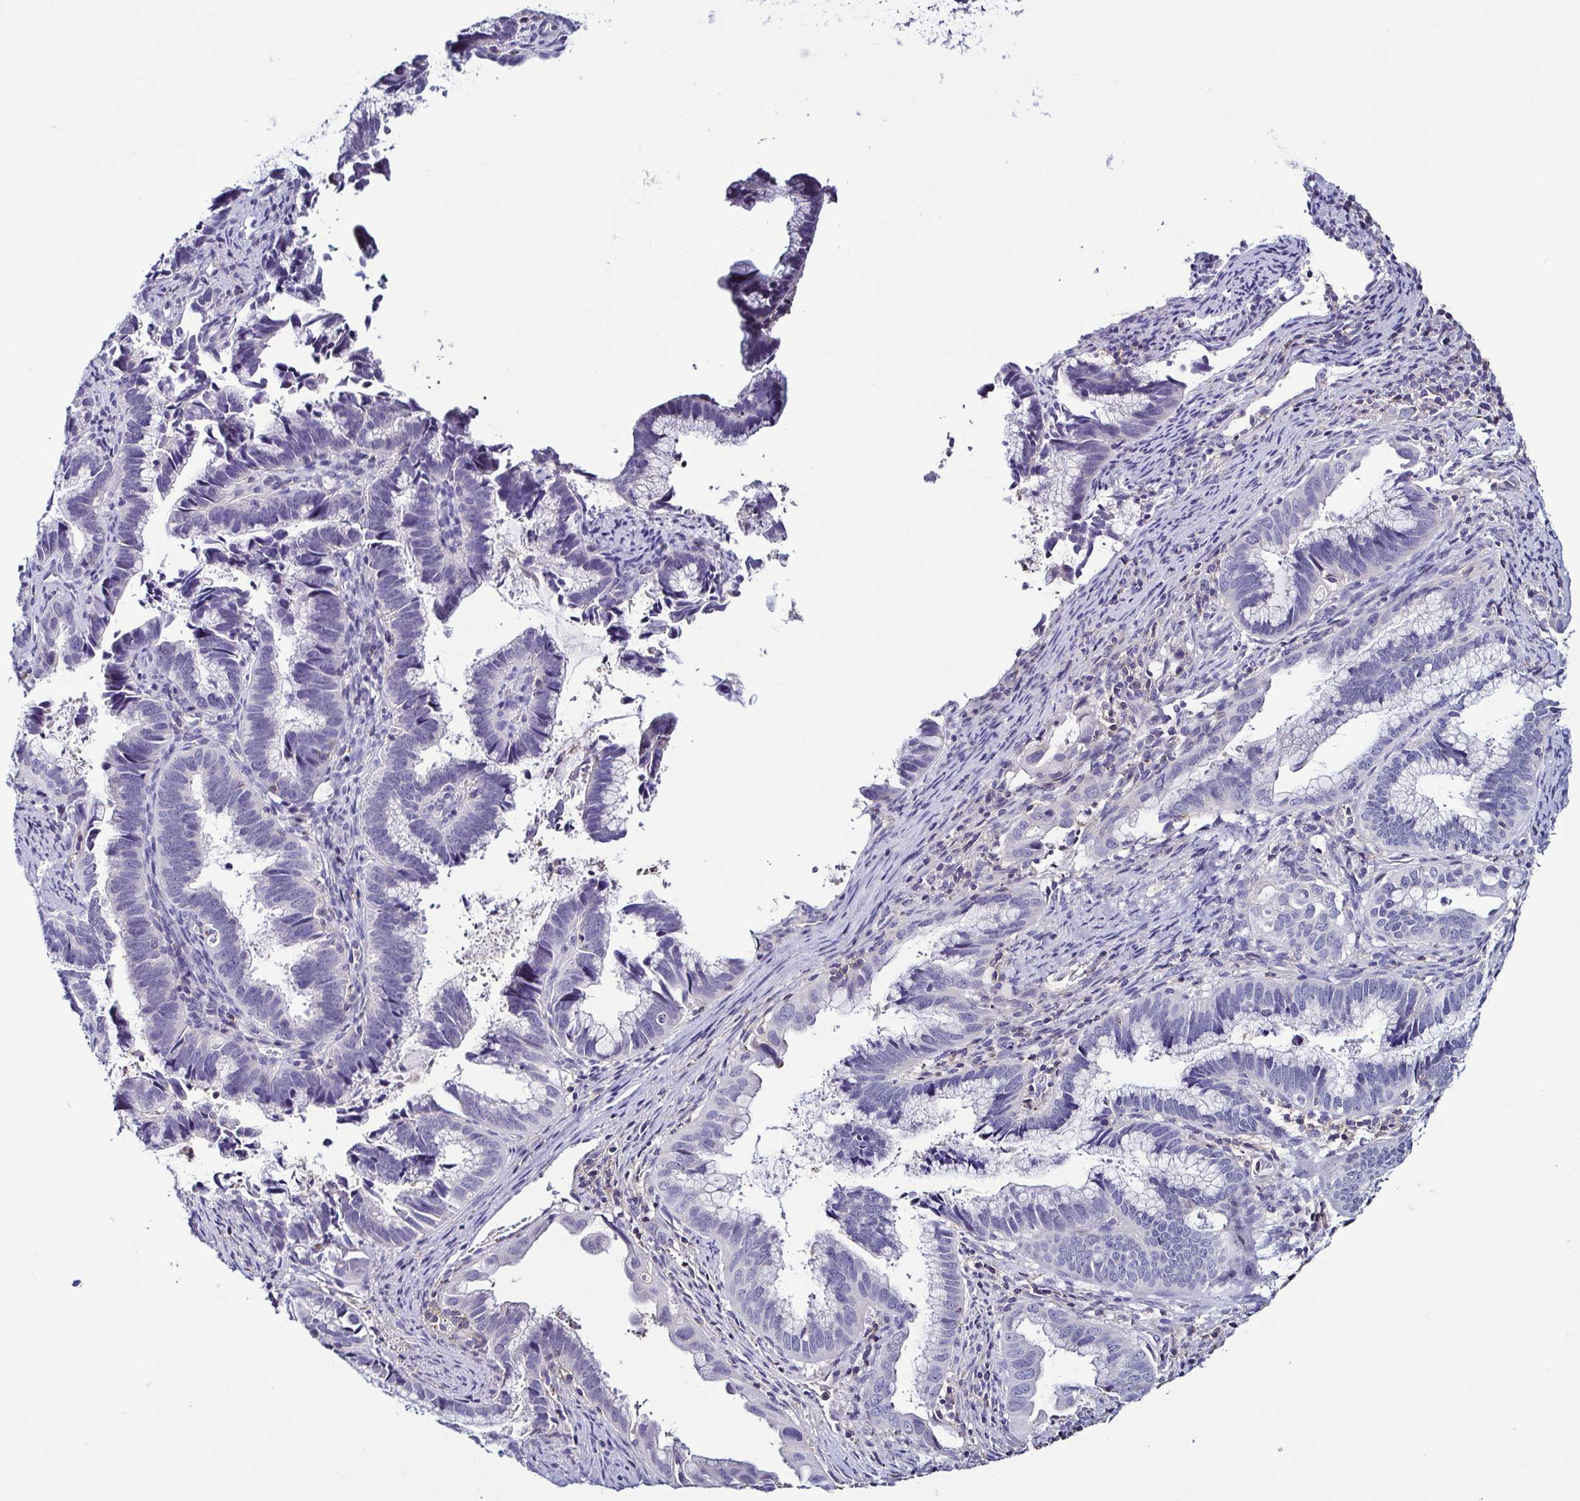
{"staining": {"intensity": "negative", "quantity": "none", "location": "none"}, "tissue": "cervical cancer", "cell_type": "Tumor cells", "image_type": "cancer", "snomed": [{"axis": "morphology", "description": "Adenocarcinoma, NOS"}, {"axis": "topography", "description": "Cervix"}], "caption": "High power microscopy image of an IHC micrograph of cervical cancer, revealing no significant staining in tumor cells.", "gene": "TNNT2", "patient": {"sex": "female", "age": 61}}